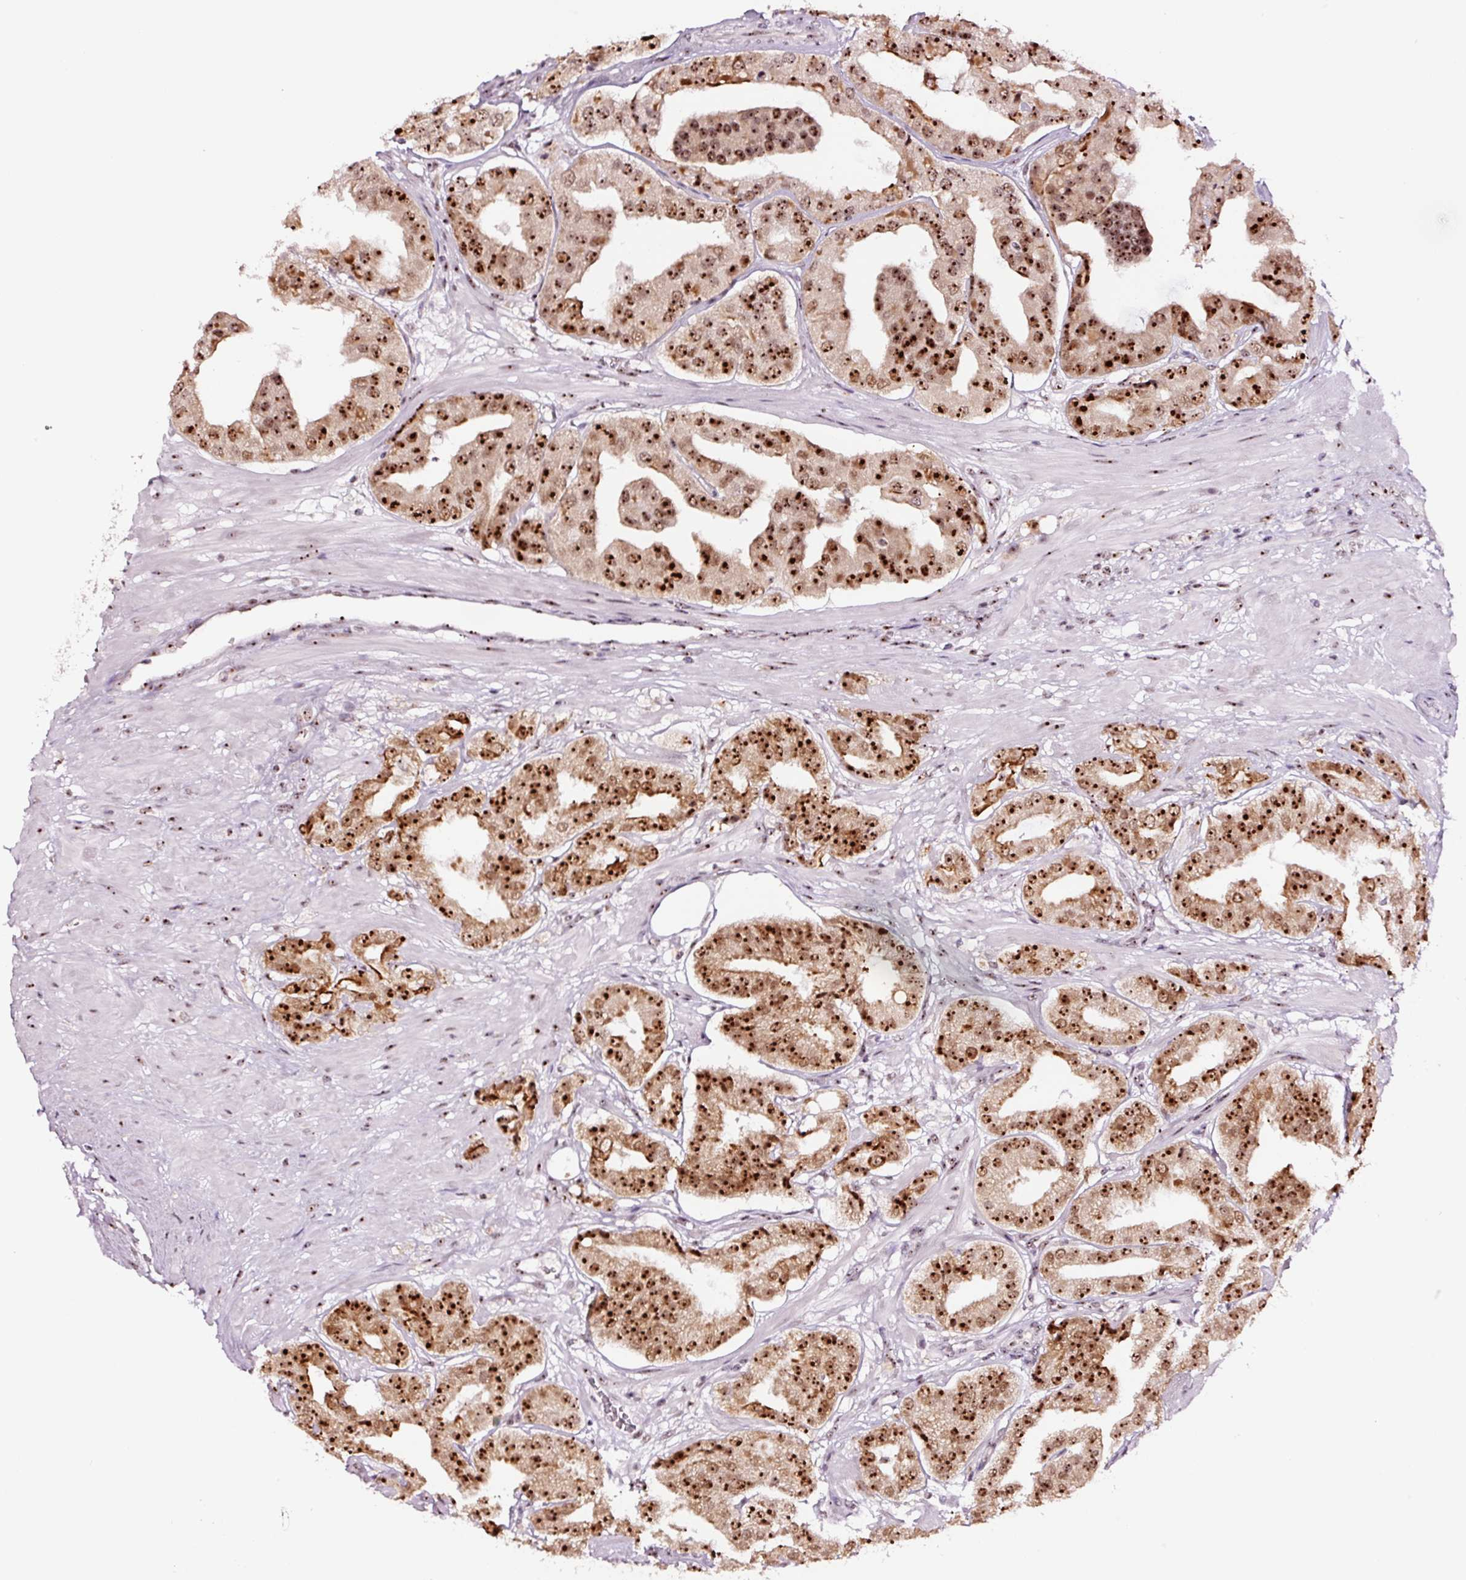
{"staining": {"intensity": "strong", "quantity": ">75%", "location": "cytoplasmic/membranous,nuclear"}, "tissue": "prostate cancer", "cell_type": "Tumor cells", "image_type": "cancer", "snomed": [{"axis": "morphology", "description": "Adenocarcinoma, High grade"}, {"axis": "topography", "description": "Prostate"}], "caption": "Adenocarcinoma (high-grade) (prostate) stained with a brown dye displays strong cytoplasmic/membranous and nuclear positive staining in about >75% of tumor cells.", "gene": "GNL3", "patient": {"sex": "male", "age": 63}}